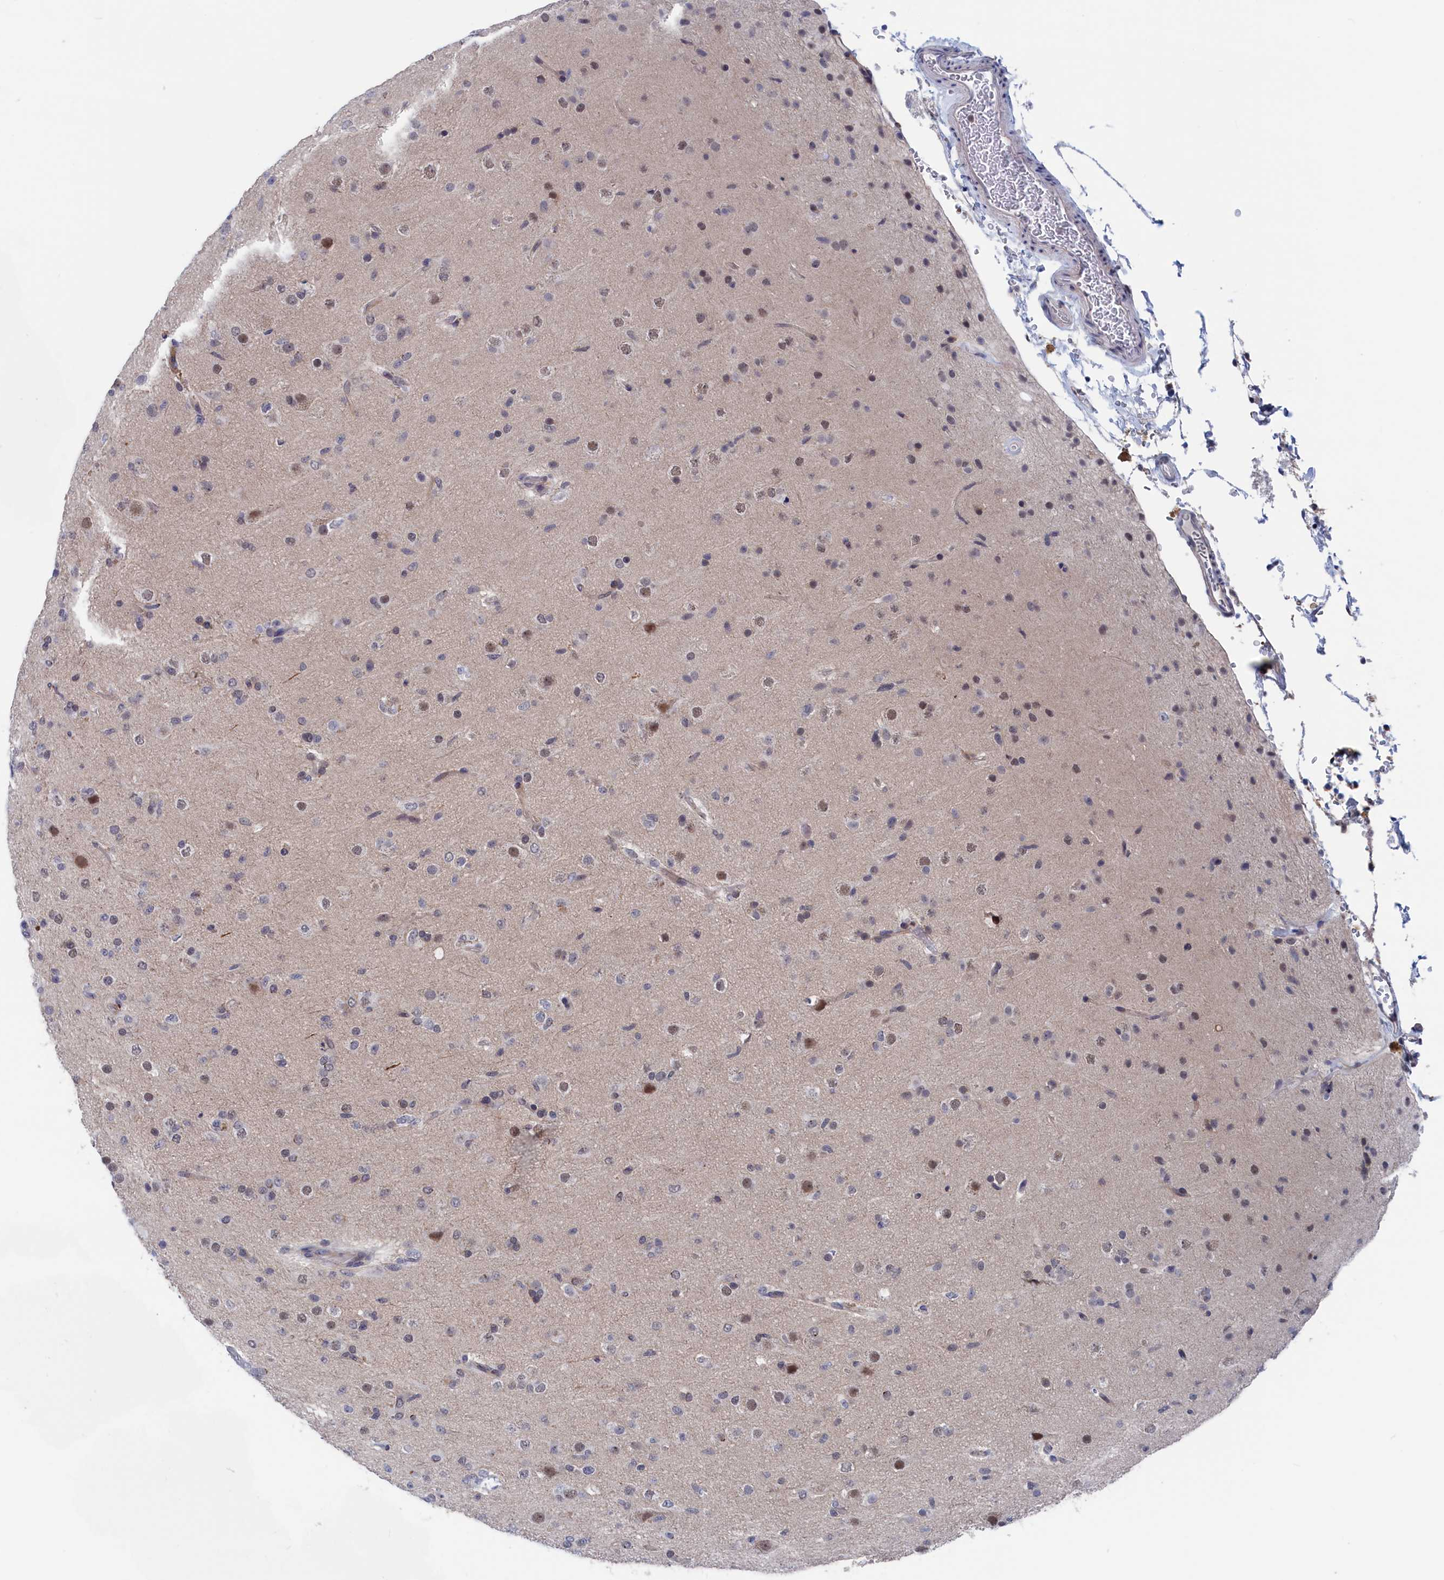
{"staining": {"intensity": "moderate", "quantity": "<25%", "location": "nuclear"}, "tissue": "glioma", "cell_type": "Tumor cells", "image_type": "cancer", "snomed": [{"axis": "morphology", "description": "Glioma, malignant, Low grade"}, {"axis": "topography", "description": "Brain"}], "caption": "An image of human glioma stained for a protein displays moderate nuclear brown staining in tumor cells. (DAB IHC with brightfield microscopy, high magnification).", "gene": "MARCHF3", "patient": {"sex": "male", "age": 65}}